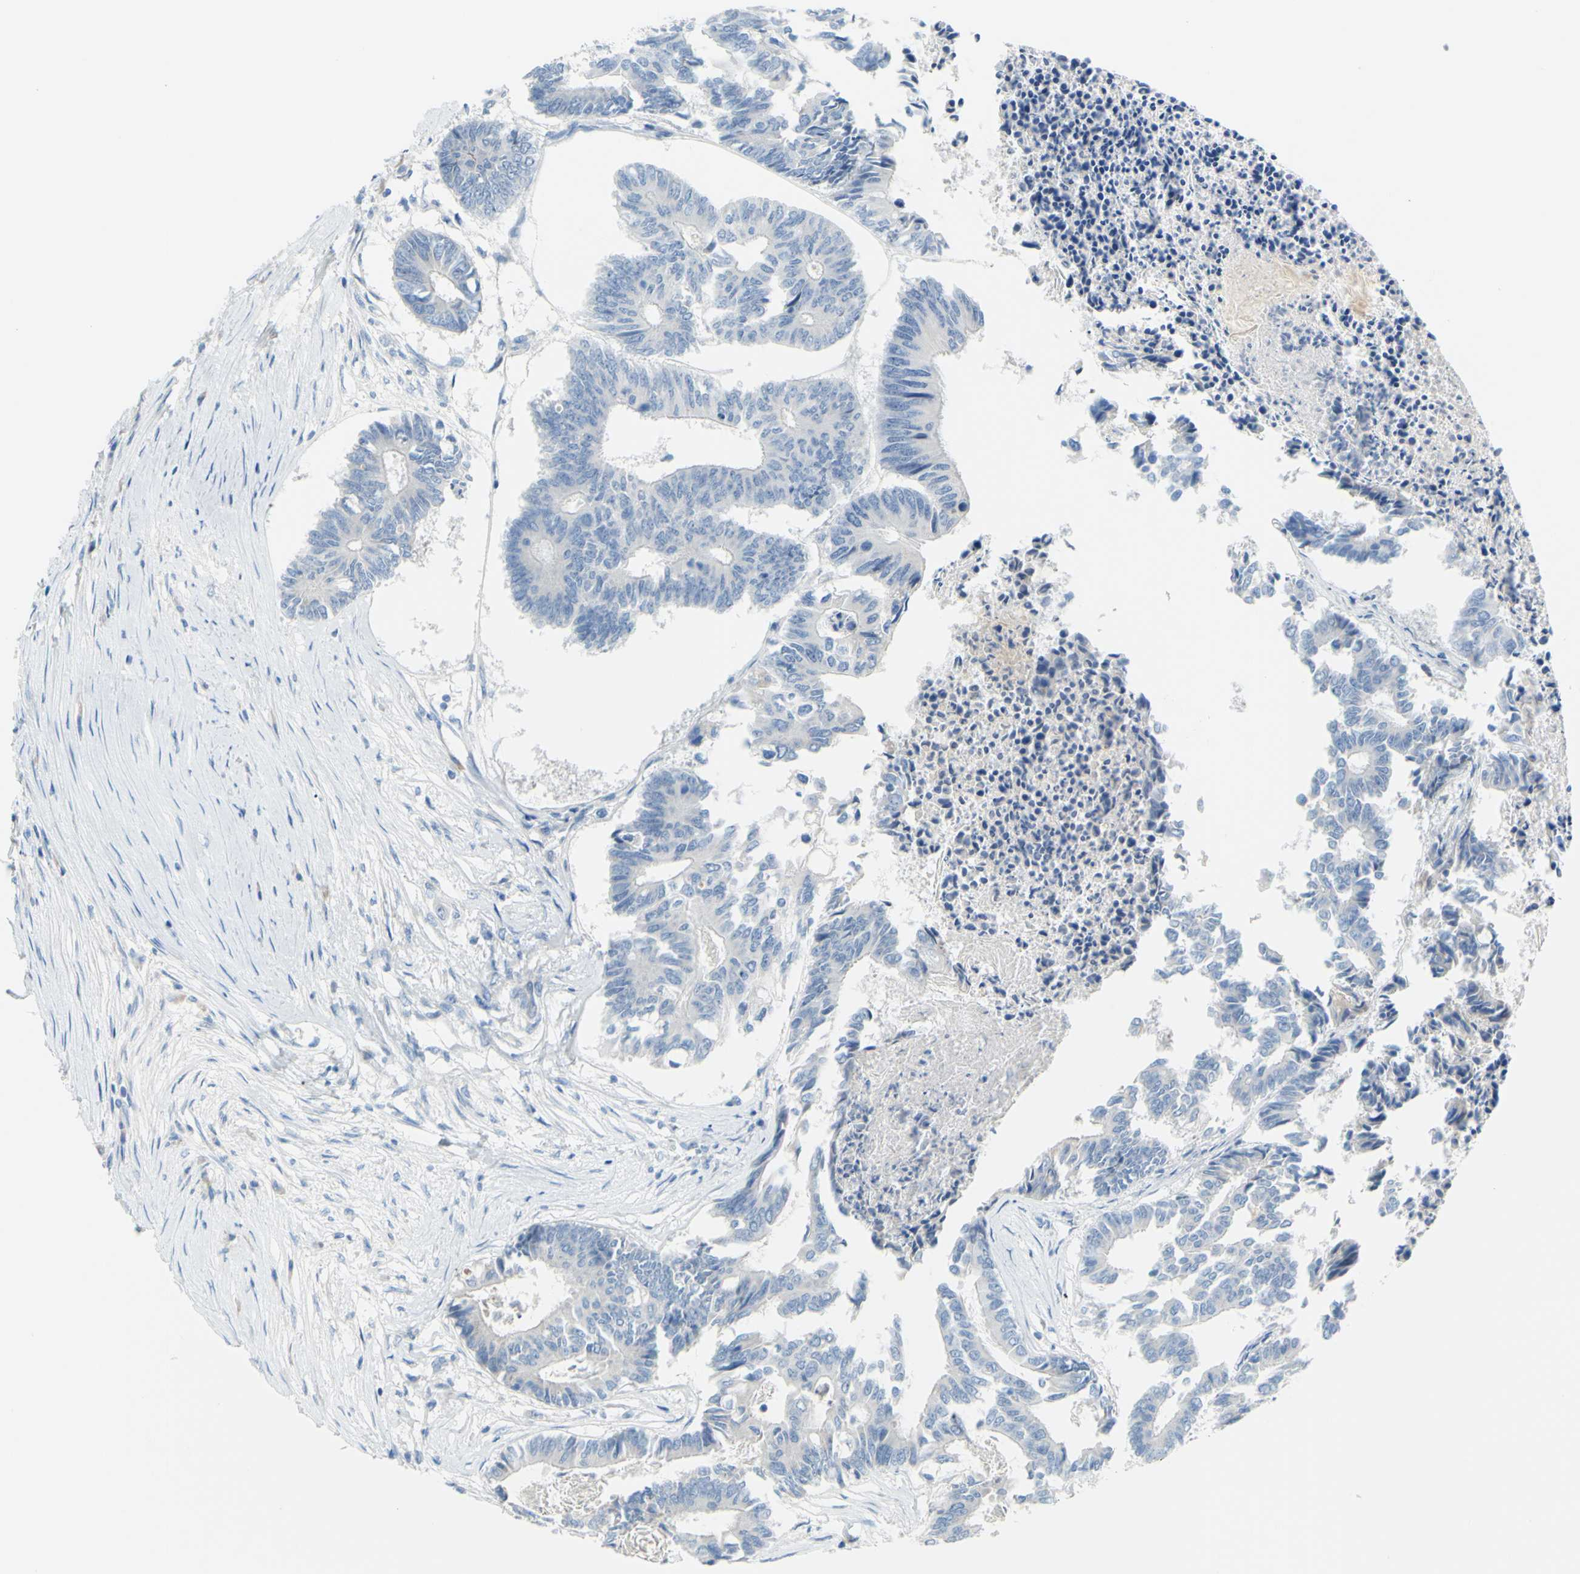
{"staining": {"intensity": "negative", "quantity": "none", "location": "none"}, "tissue": "colorectal cancer", "cell_type": "Tumor cells", "image_type": "cancer", "snomed": [{"axis": "morphology", "description": "Adenocarcinoma, NOS"}, {"axis": "topography", "description": "Rectum"}], "caption": "IHC image of colorectal adenocarcinoma stained for a protein (brown), which exhibits no positivity in tumor cells. (DAB immunohistochemistry (IHC) with hematoxylin counter stain).", "gene": "SLC1A2", "patient": {"sex": "male", "age": 63}}